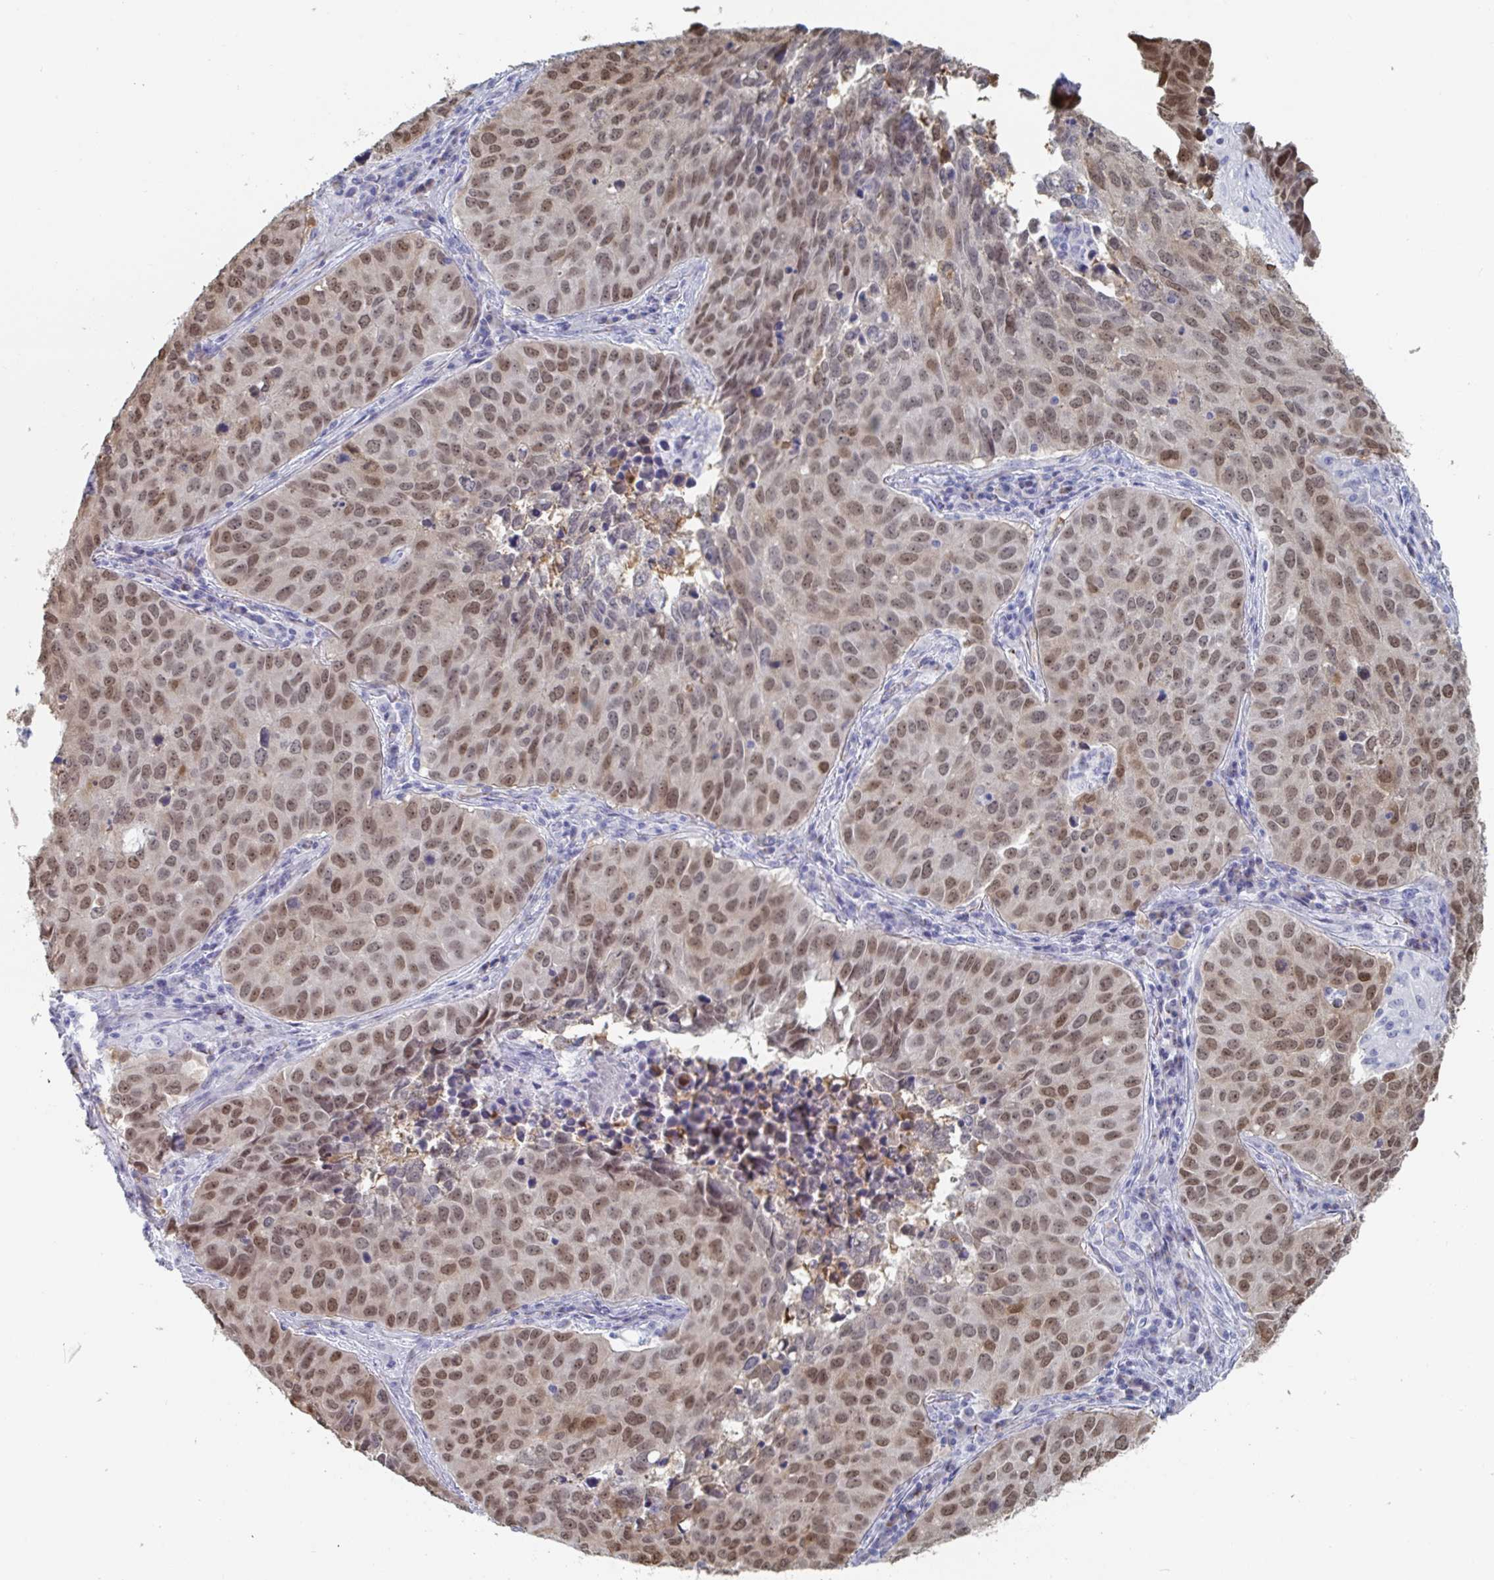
{"staining": {"intensity": "moderate", "quantity": ">75%", "location": "nuclear"}, "tissue": "lung cancer", "cell_type": "Tumor cells", "image_type": "cancer", "snomed": [{"axis": "morphology", "description": "Adenocarcinoma, NOS"}, {"axis": "topography", "description": "Lung"}], "caption": "Human lung adenocarcinoma stained with a protein marker exhibits moderate staining in tumor cells.", "gene": "FOXA1", "patient": {"sex": "female", "age": 50}}